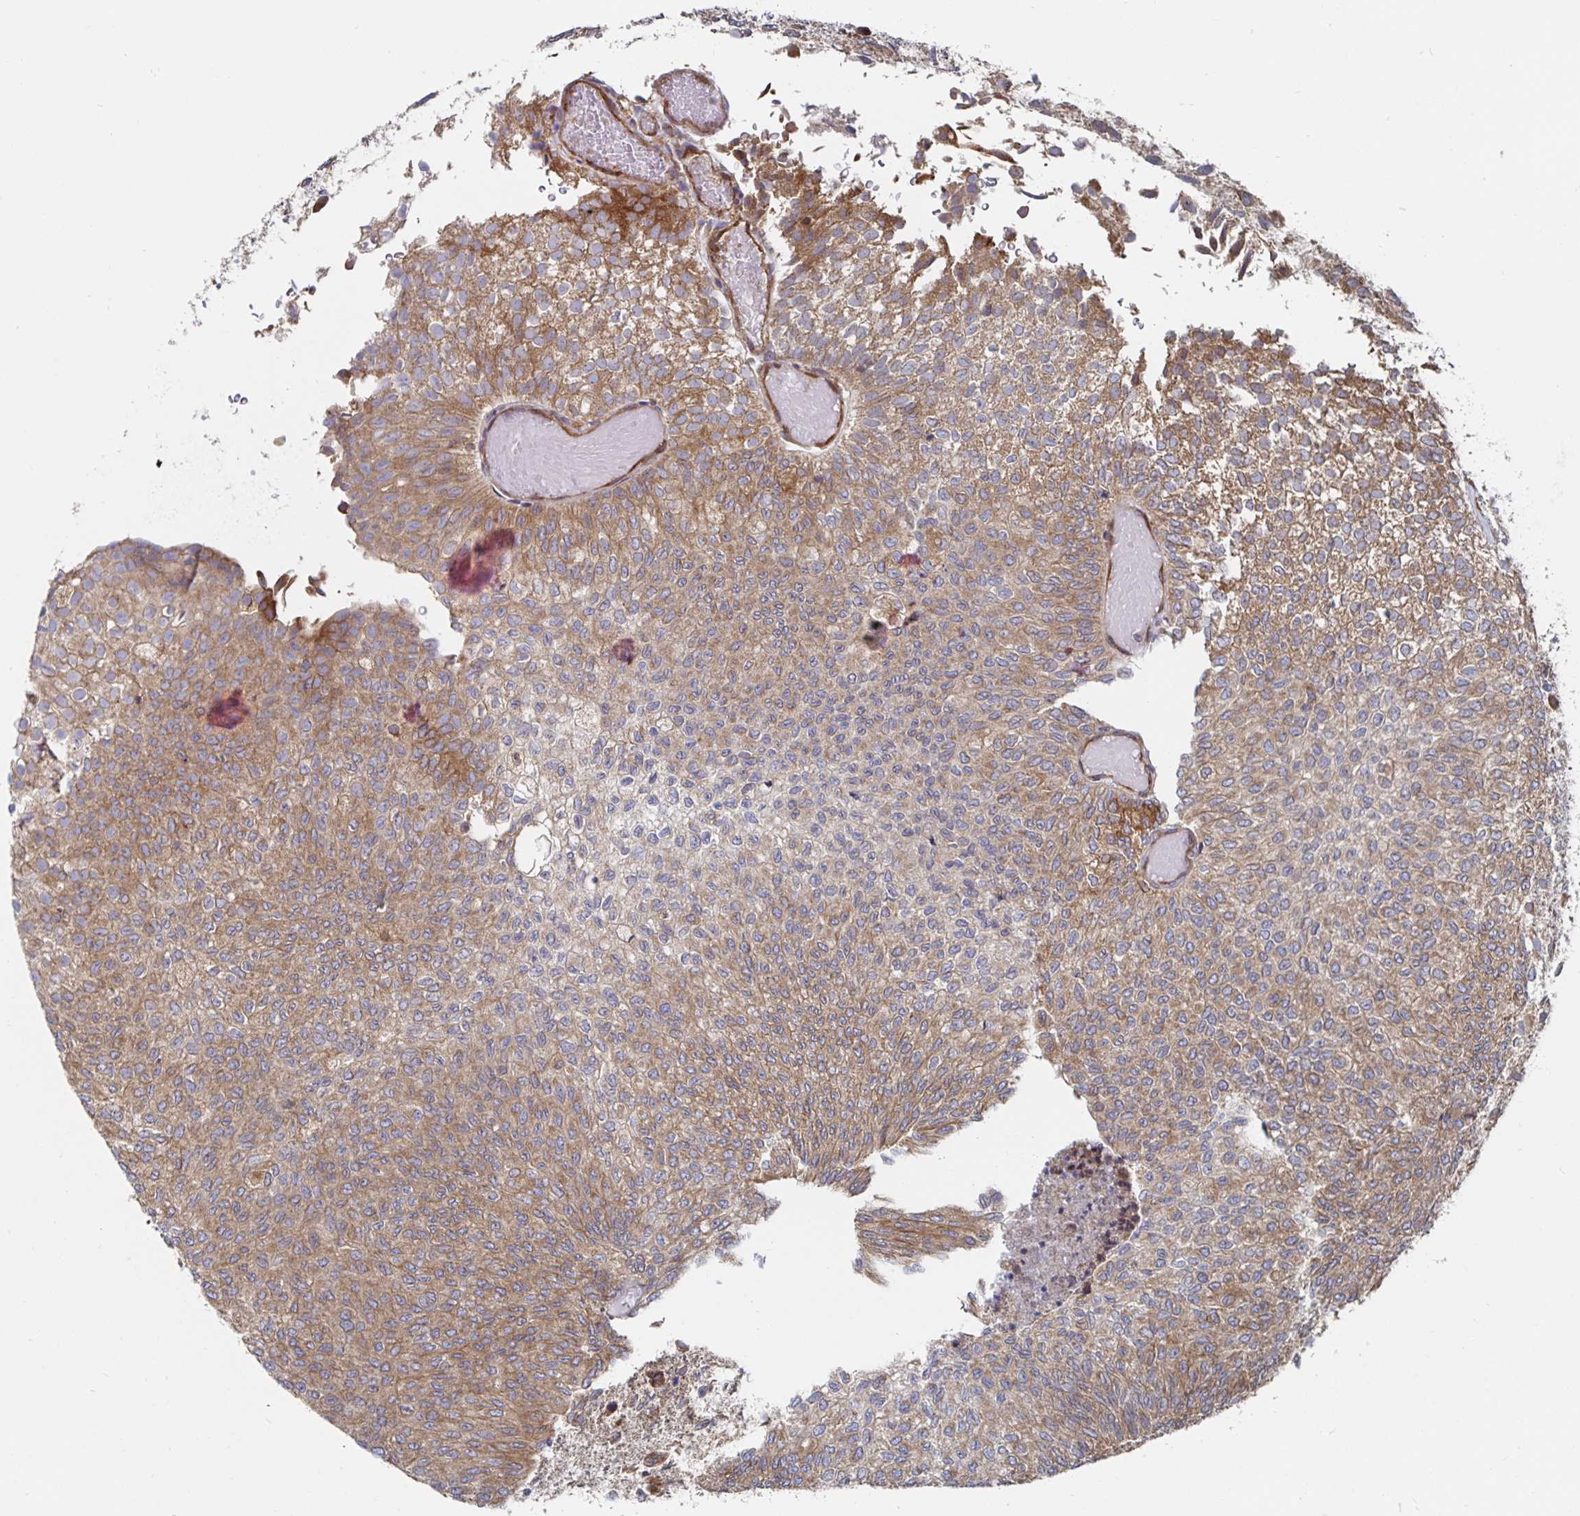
{"staining": {"intensity": "moderate", "quantity": ">75%", "location": "cytoplasmic/membranous"}, "tissue": "urothelial cancer", "cell_type": "Tumor cells", "image_type": "cancer", "snomed": [{"axis": "morphology", "description": "Urothelial carcinoma, Low grade"}, {"axis": "topography", "description": "Urinary bladder"}], "caption": "There is medium levels of moderate cytoplasmic/membranous expression in tumor cells of urothelial carcinoma (low-grade), as demonstrated by immunohistochemical staining (brown color).", "gene": "BCAP29", "patient": {"sex": "male", "age": 78}}